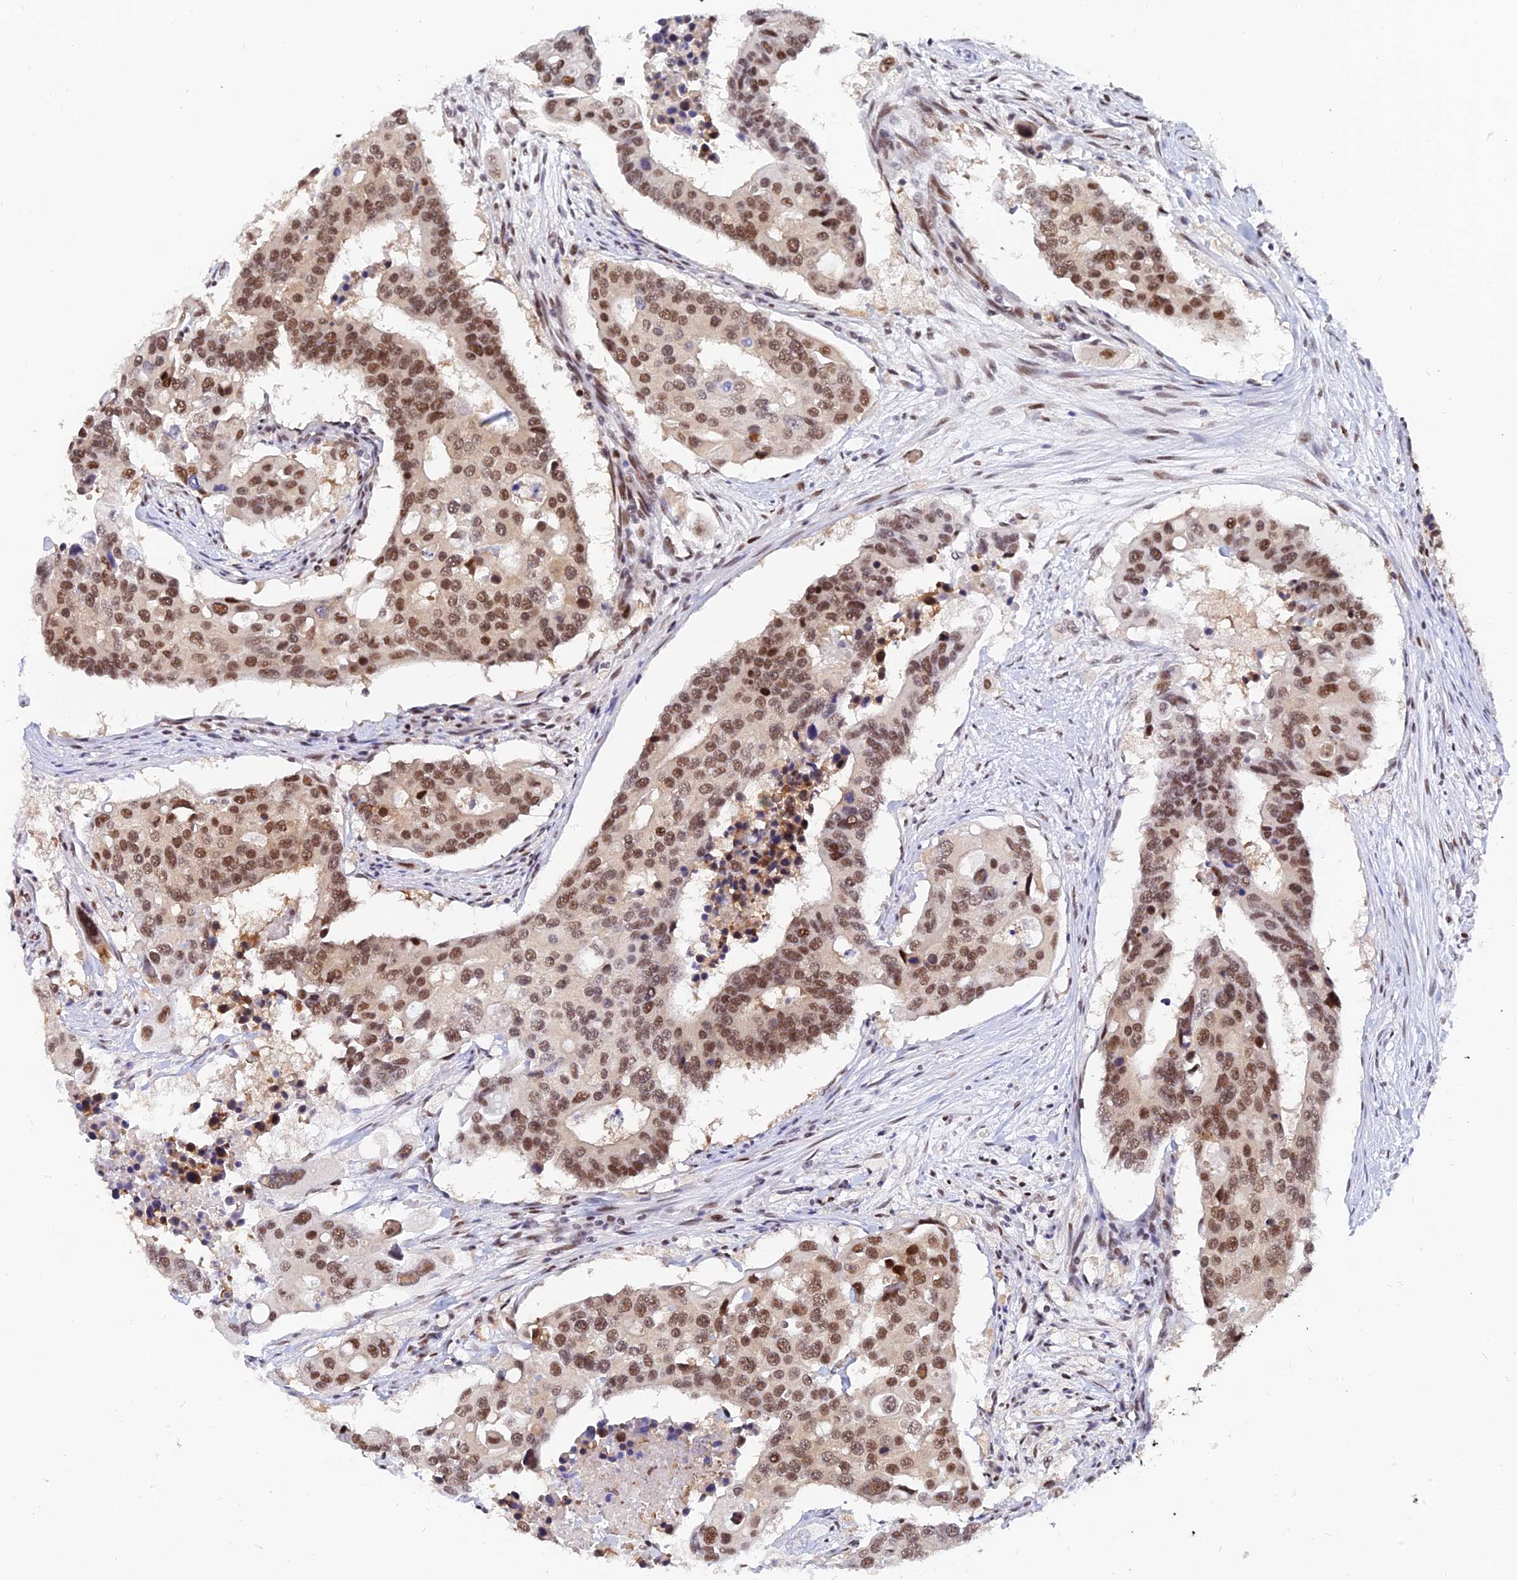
{"staining": {"intensity": "moderate", "quantity": ">75%", "location": "nuclear"}, "tissue": "colorectal cancer", "cell_type": "Tumor cells", "image_type": "cancer", "snomed": [{"axis": "morphology", "description": "Adenocarcinoma, NOS"}, {"axis": "topography", "description": "Colon"}], "caption": "Colorectal cancer stained with a brown dye exhibits moderate nuclear positive staining in about >75% of tumor cells.", "gene": "DPY30", "patient": {"sex": "male", "age": 77}}